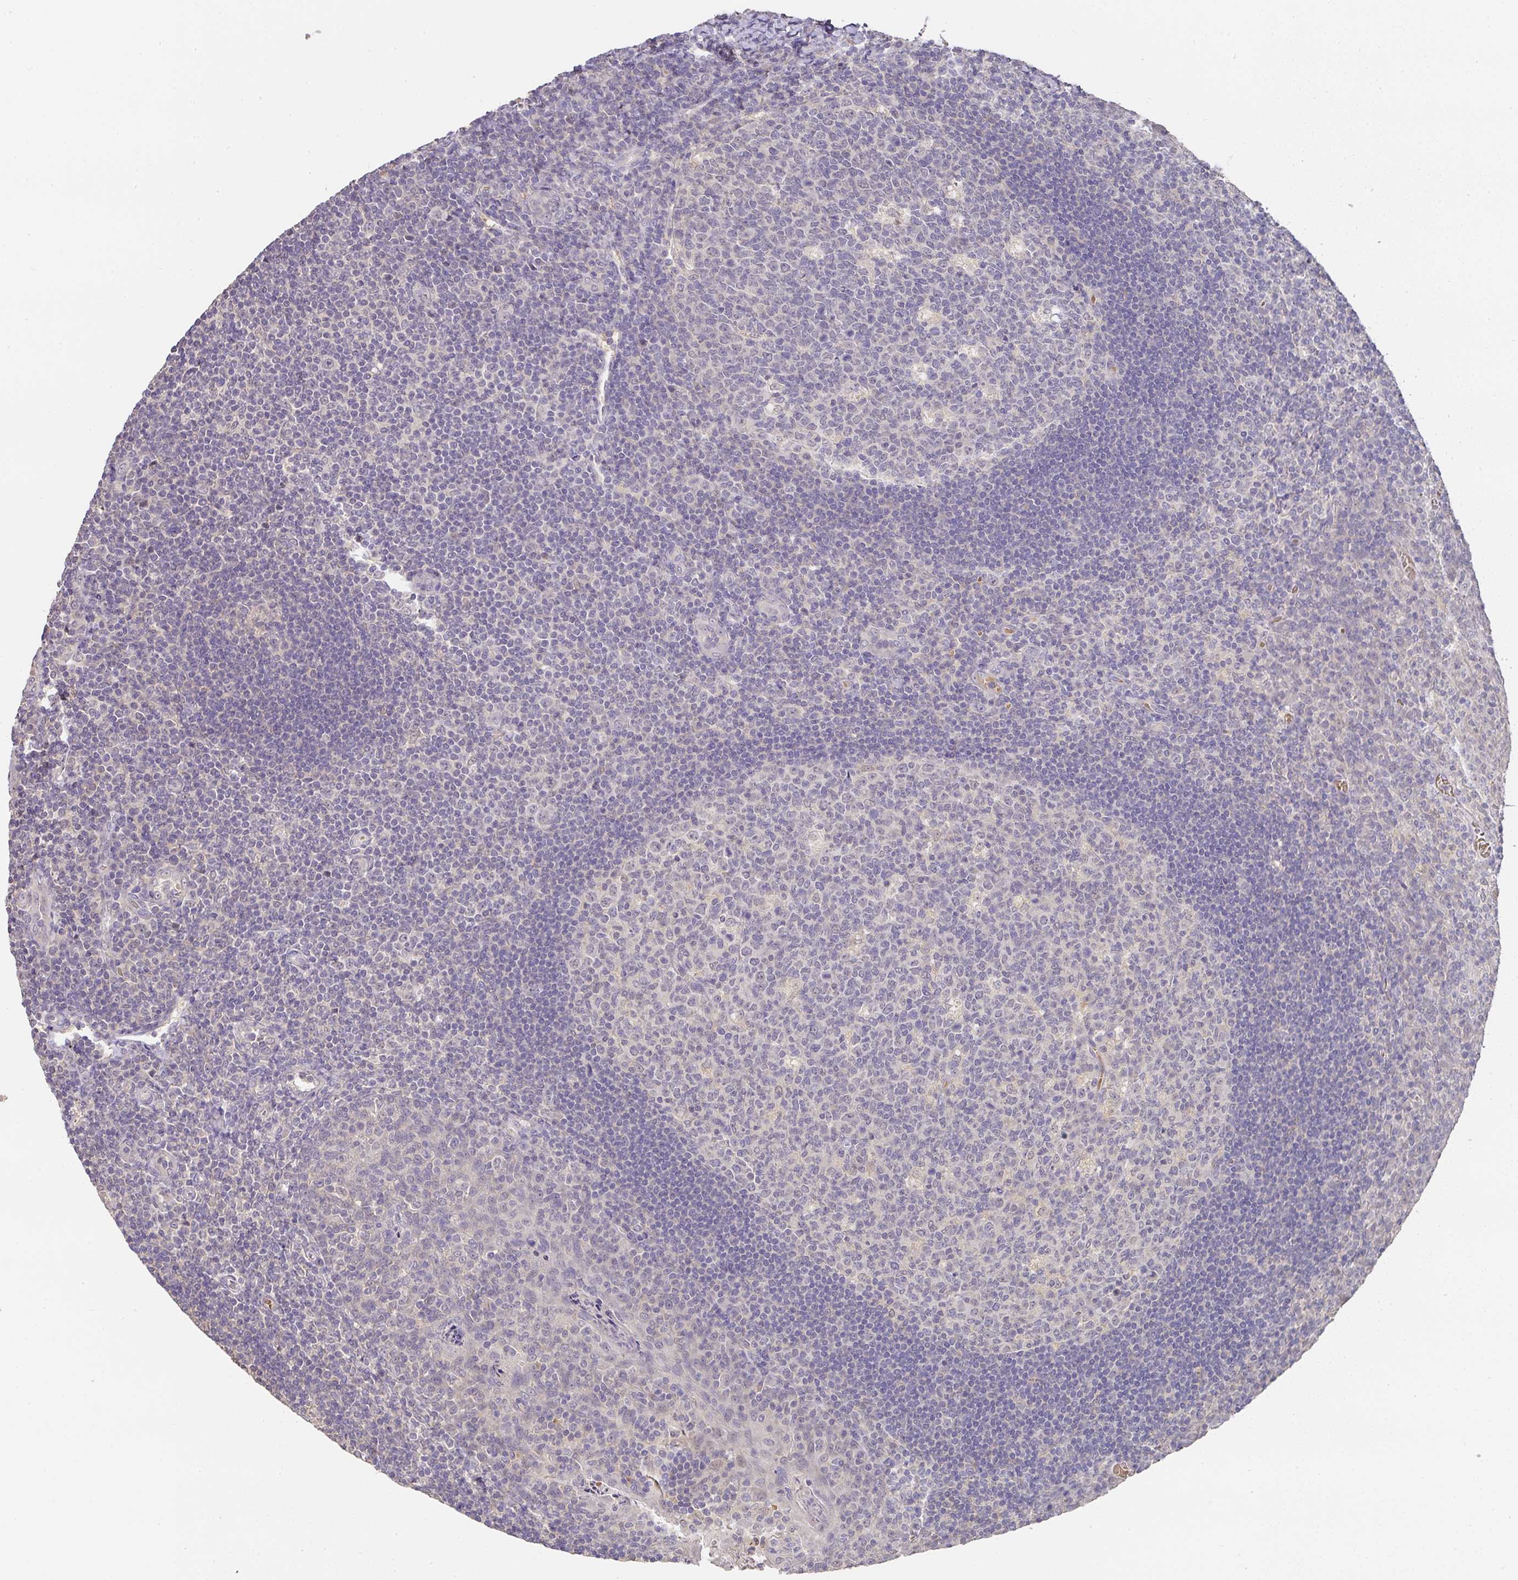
{"staining": {"intensity": "weak", "quantity": "25%-75%", "location": "nuclear"}, "tissue": "tonsil", "cell_type": "Germinal center cells", "image_type": "normal", "snomed": [{"axis": "morphology", "description": "Normal tissue, NOS"}, {"axis": "topography", "description": "Tonsil"}], "caption": "Protein expression analysis of benign human tonsil reveals weak nuclear positivity in approximately 25%-75% of germinal center cells. Using DAB (brown) and hematoxylin (blue) stains, captured at high magnification using brightfield microscopy.", "gene": "FOXN4", "patient": {"sex": "male", "age": 17}}